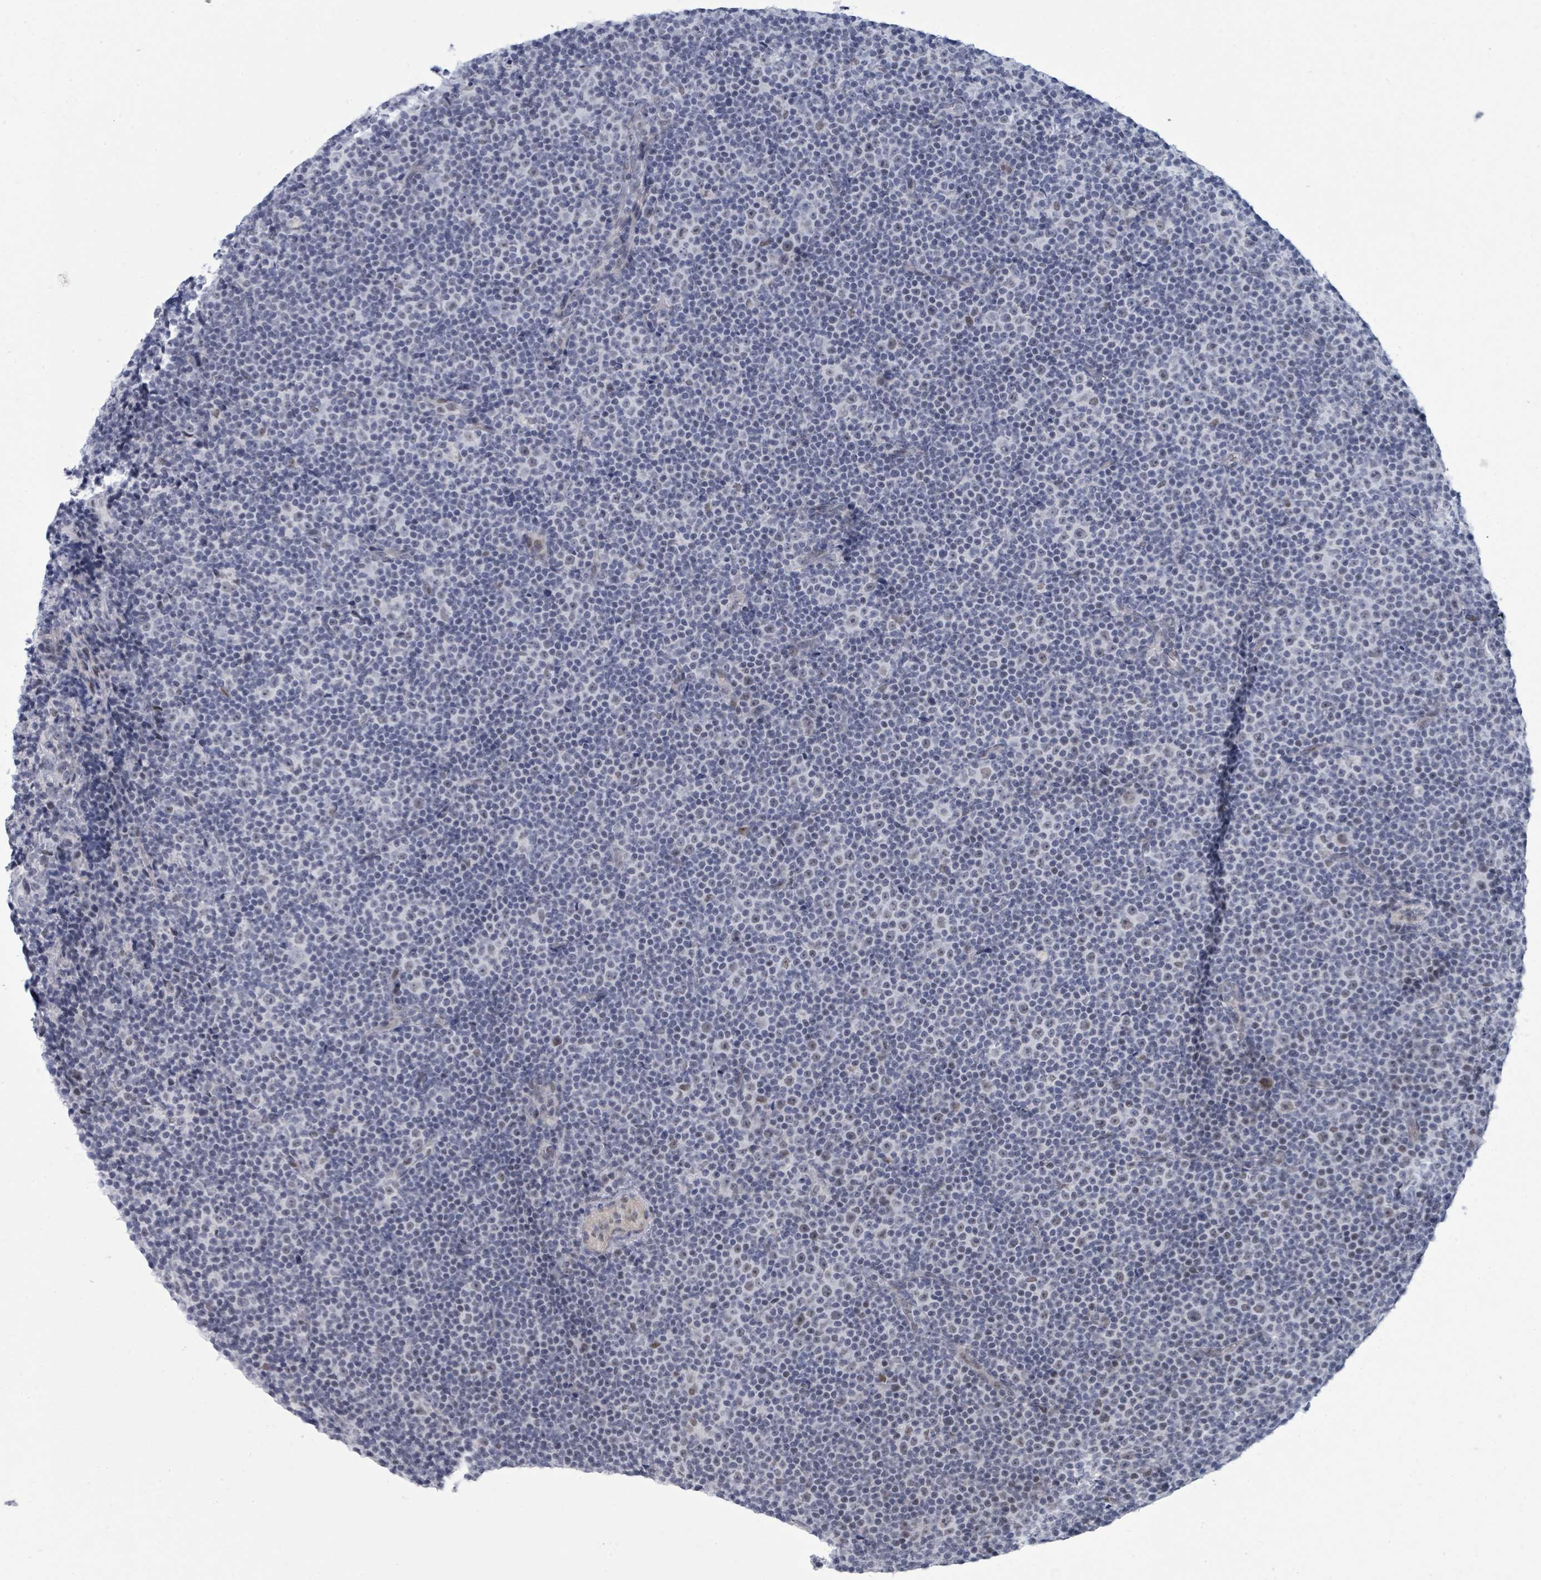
{"staining": {"intensity": "negative", "quantity": "none", "location": "none"}, "tissue": "lymphoma", "cell_type": "Tumor cells", "image_type": "cancer", "snomed": [{"axis": "morphology", "description": "Malignant lymphoma, non-Hodgkin's type, Low grade"}, {"axis": "topography", "description": "Lymph node"}], "caption": "IHC micrograph of lymphoma stained for a protein (brown), which demonstrates no positivity in tumor cells. (Stains: DAB (3,3'-diaminobenzidine) immunohistochemistry (IHC) with hematoxylin counter stain, Microscopy: brightfield microscopy at high magnification).", "gene": "CT45A5", "patient": {"sex": "female", "age": 67}}